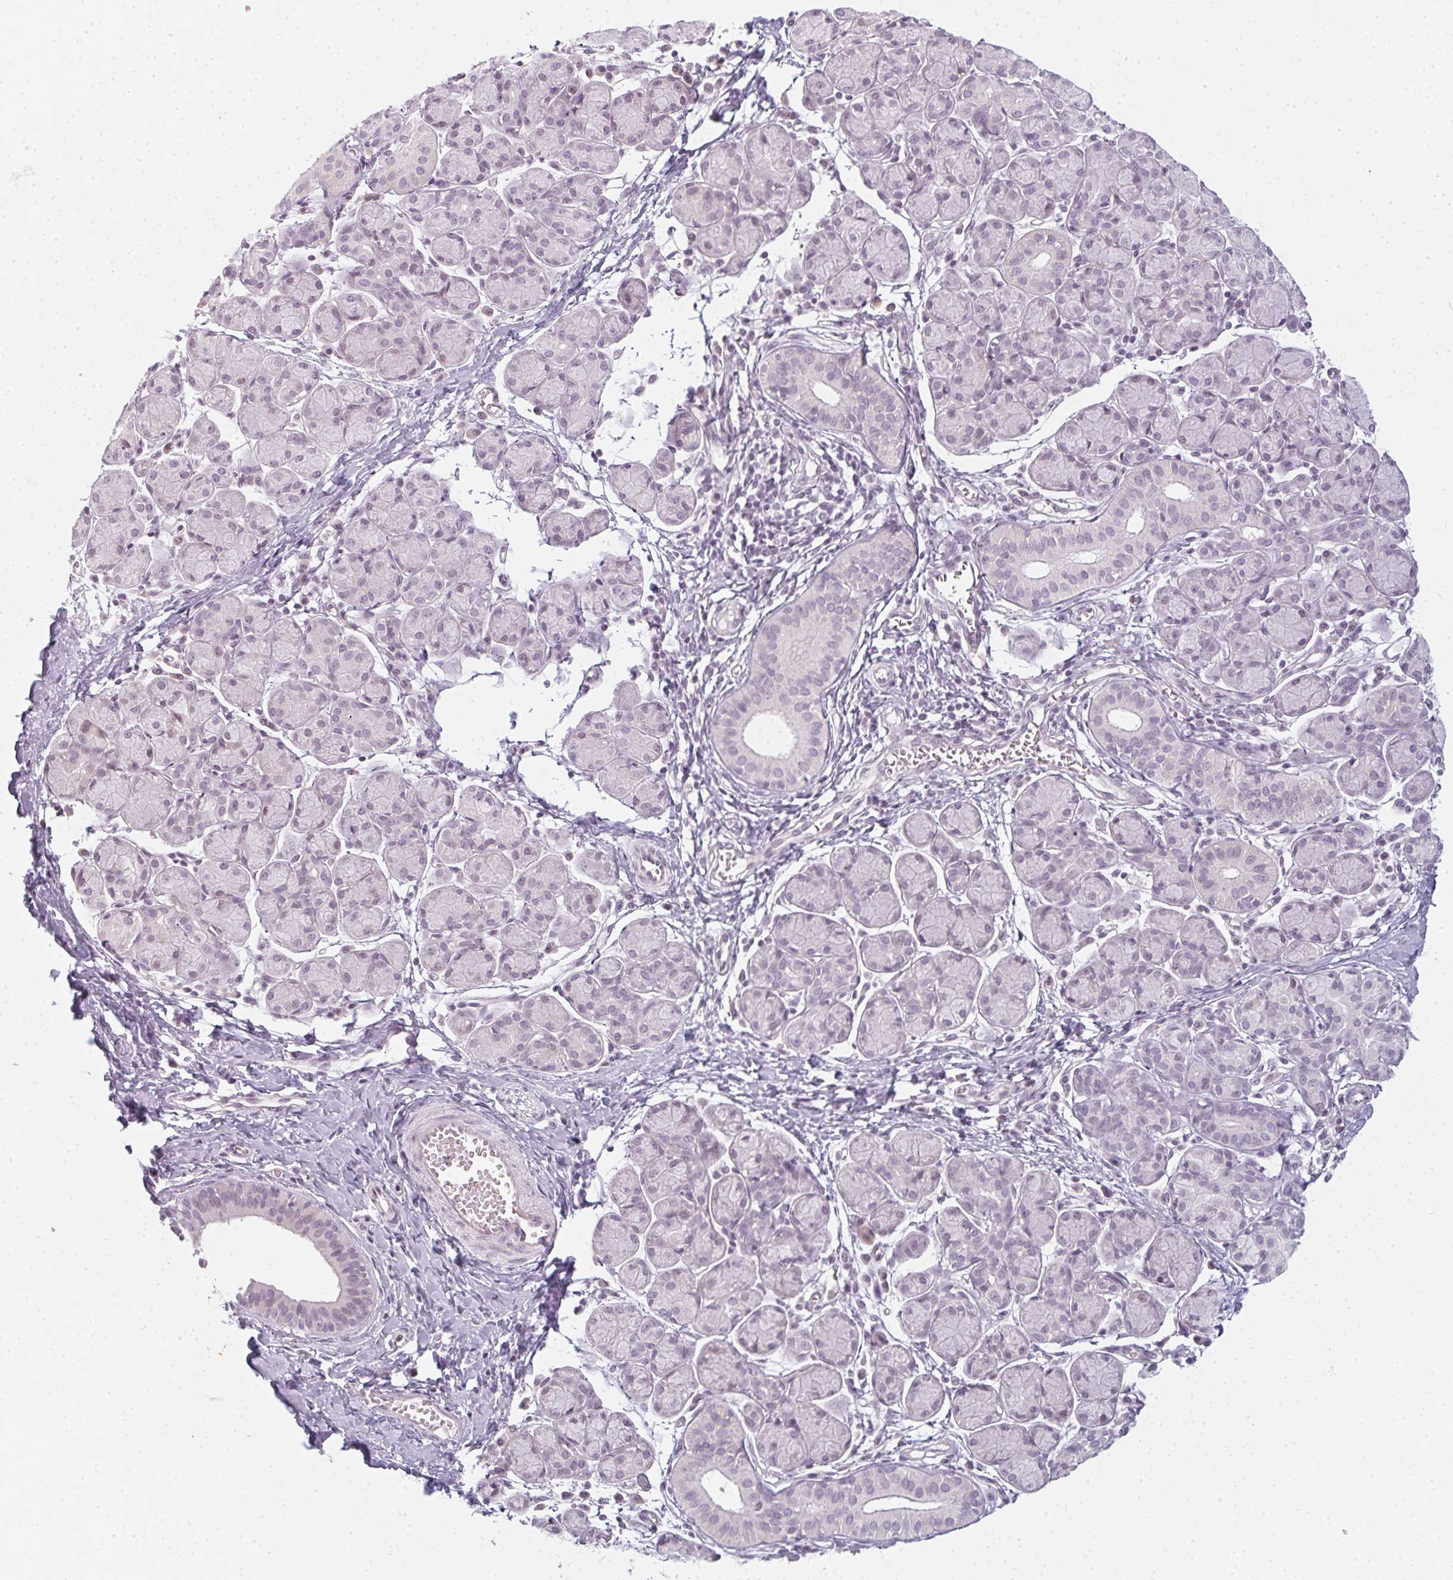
{"staining": {"intensity": "negative", "quantity": "none", "location": "none"}, "tissue": "salivary gland", "cell_type": "Glandular cells", "image_type": "normal", "snomed": [{"axis": "morphology", "description": "Normal tissue, NOS"}, {"axis": "morphology", "description": "Inflammation, NOS"}, {"axis": "topography", "description": "Lymph node"}, {"axis": "topography", "description": "Salivary gland"}], "caption": "Protein analysis of unremarkable salivary gland reveals no significant positivity in glandular cells. (DAB IHC visualized using brightfield microscopy, high magnification).", "gene": "RBBP6", "patient": {"sex": "male", "age": 3}}